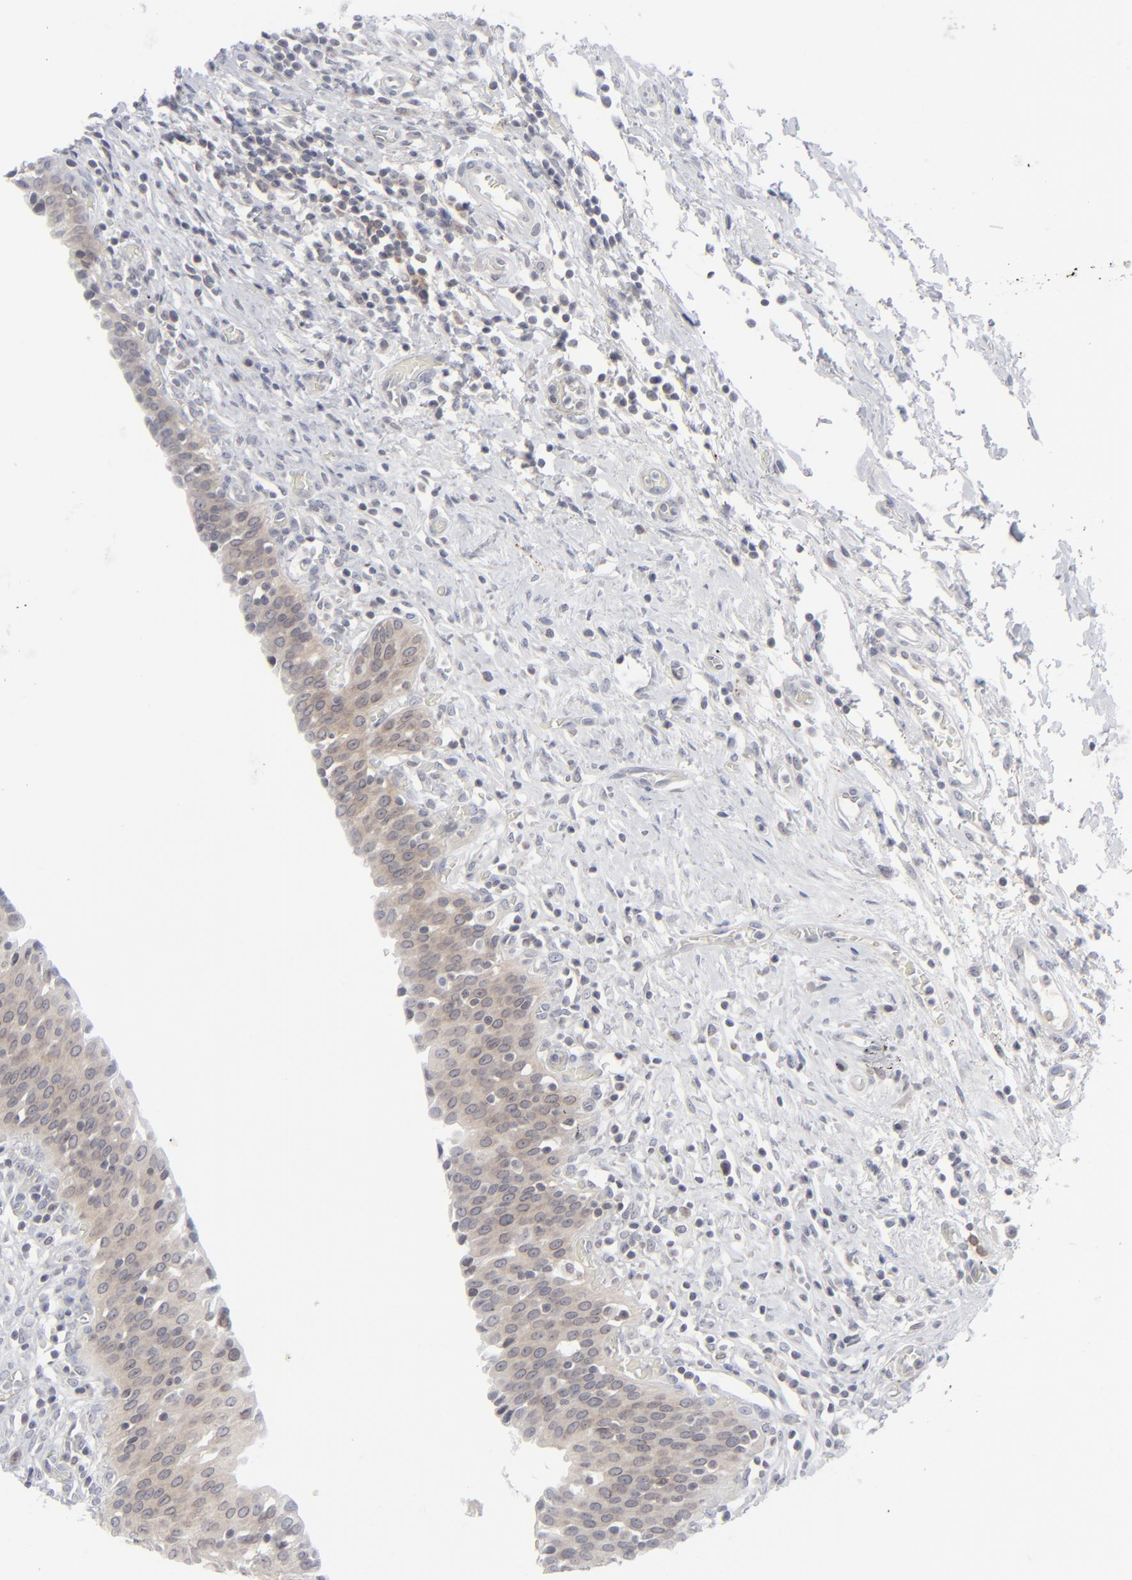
{"staining": {"intensity": "weak", "quantity": "25%-75%", "location": "cytoplasmic/membranous,nuclear"}, "tissue": "urinary bladder", "cell_type": "Urothelial cells", "image_type": "normal", "snomed": [{"axis": "morphology", "description": "Normal tissue, NOS"}, {"axis": "topography", "description": "Urinary bladder"}], "caption": "Immunohistochemical staining of unremarkable urinary bladder exhibits low levels of weak cytoplasmic/membranous,nuclear expression in approximately 25%-75% of urothelial cells. The staining was performed using DAB (3,3'-diaminobenzidine) to visualize the protein expression in brown, while the nuclei were stained in blue with hematoxylin (Magnification: 20x).", "gene": "NUP88", "patient": {"sex": "male", "age": 51}}